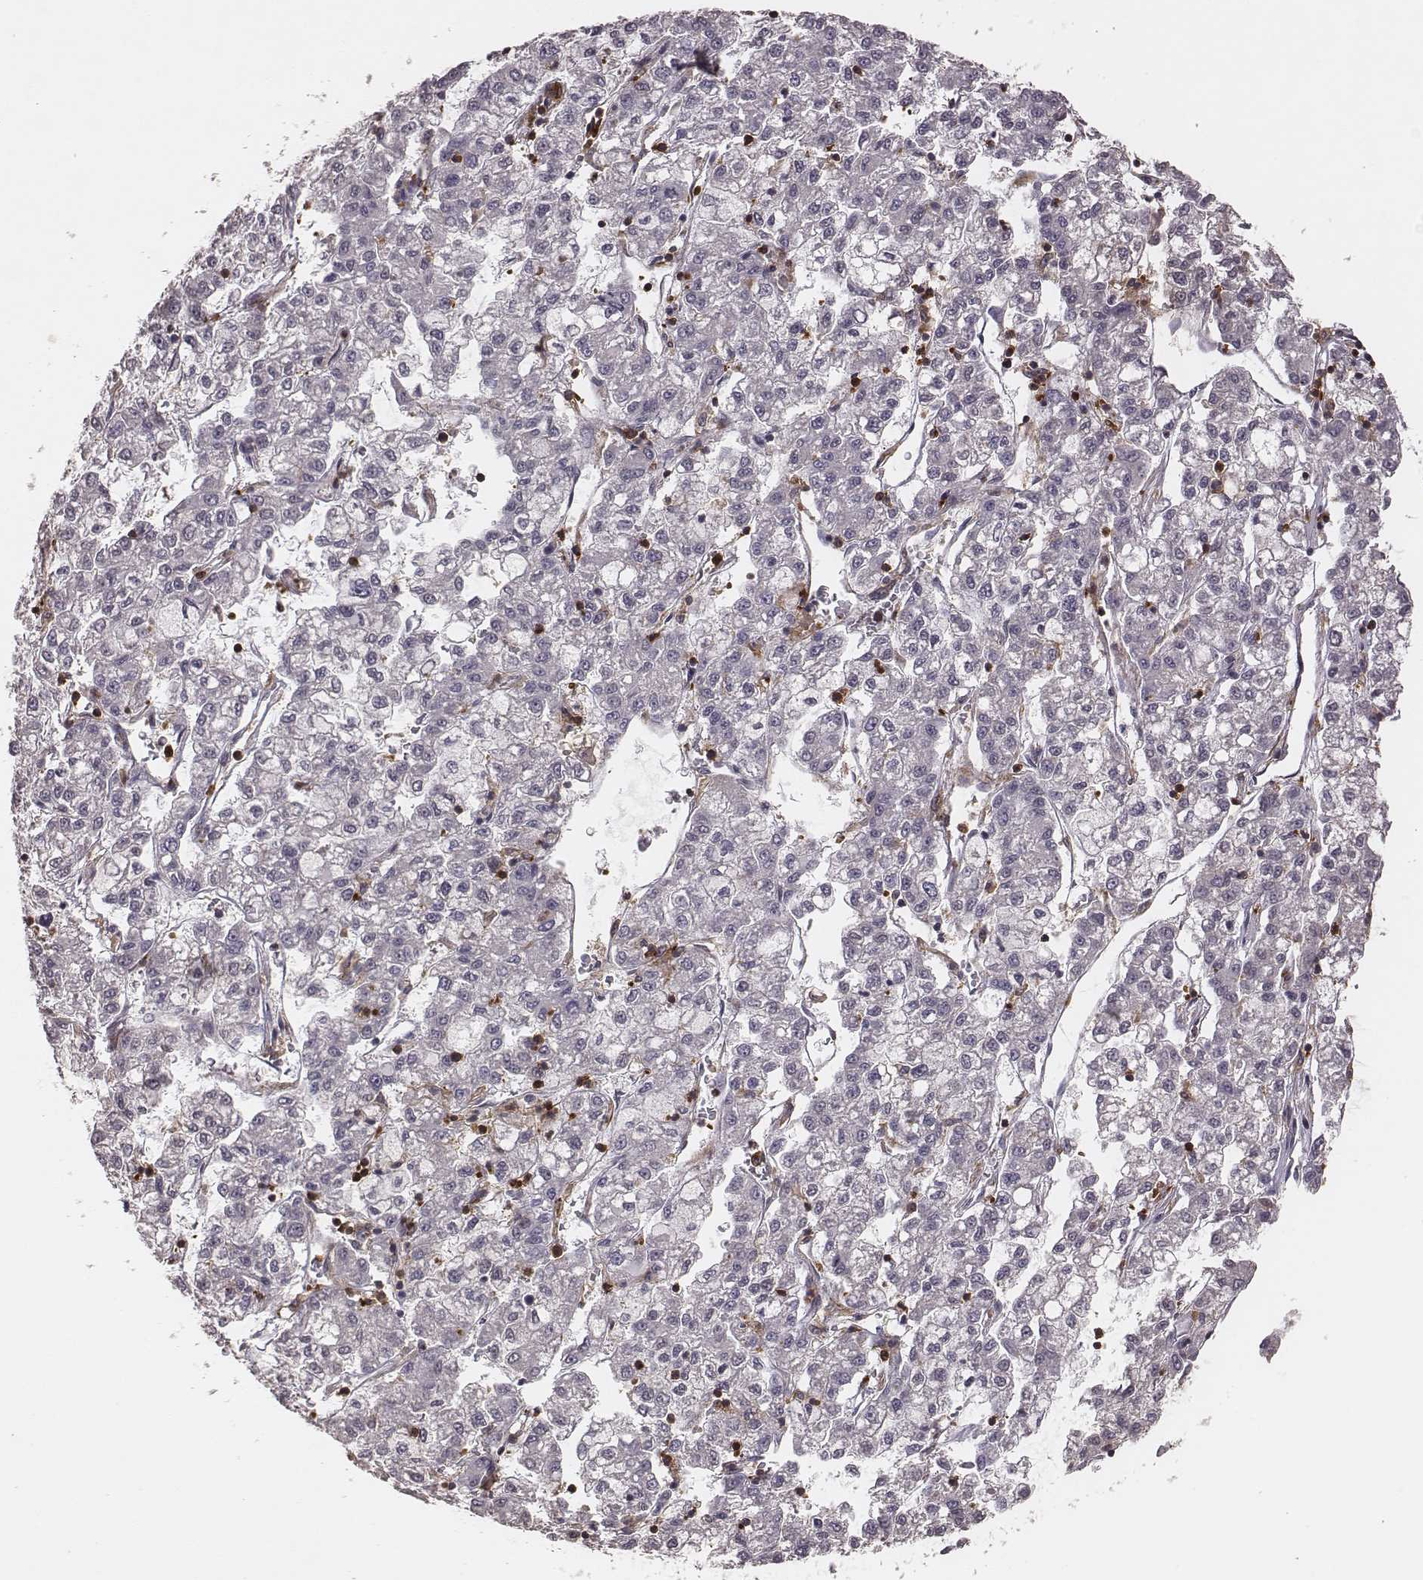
{"staining": {"intensity": "negative", "quantity": "none", "location": "none"}, "tissue": "liver cancer", "cell_type": "Tumor cells", "image_type": "cancer", "snomed": [{"axis": "morphology", "description": "Carcinoma, Hepatocellular, NOS"}, {"axis": "topography", "description": "Liver"}], "caption": "Human liver hepatocellular carcinoma stained for a protein using immunohistochemistry reveals no staining in tumor cells.", "gene": "PILRA", "patient": {"sex": "male", "age": 40}}